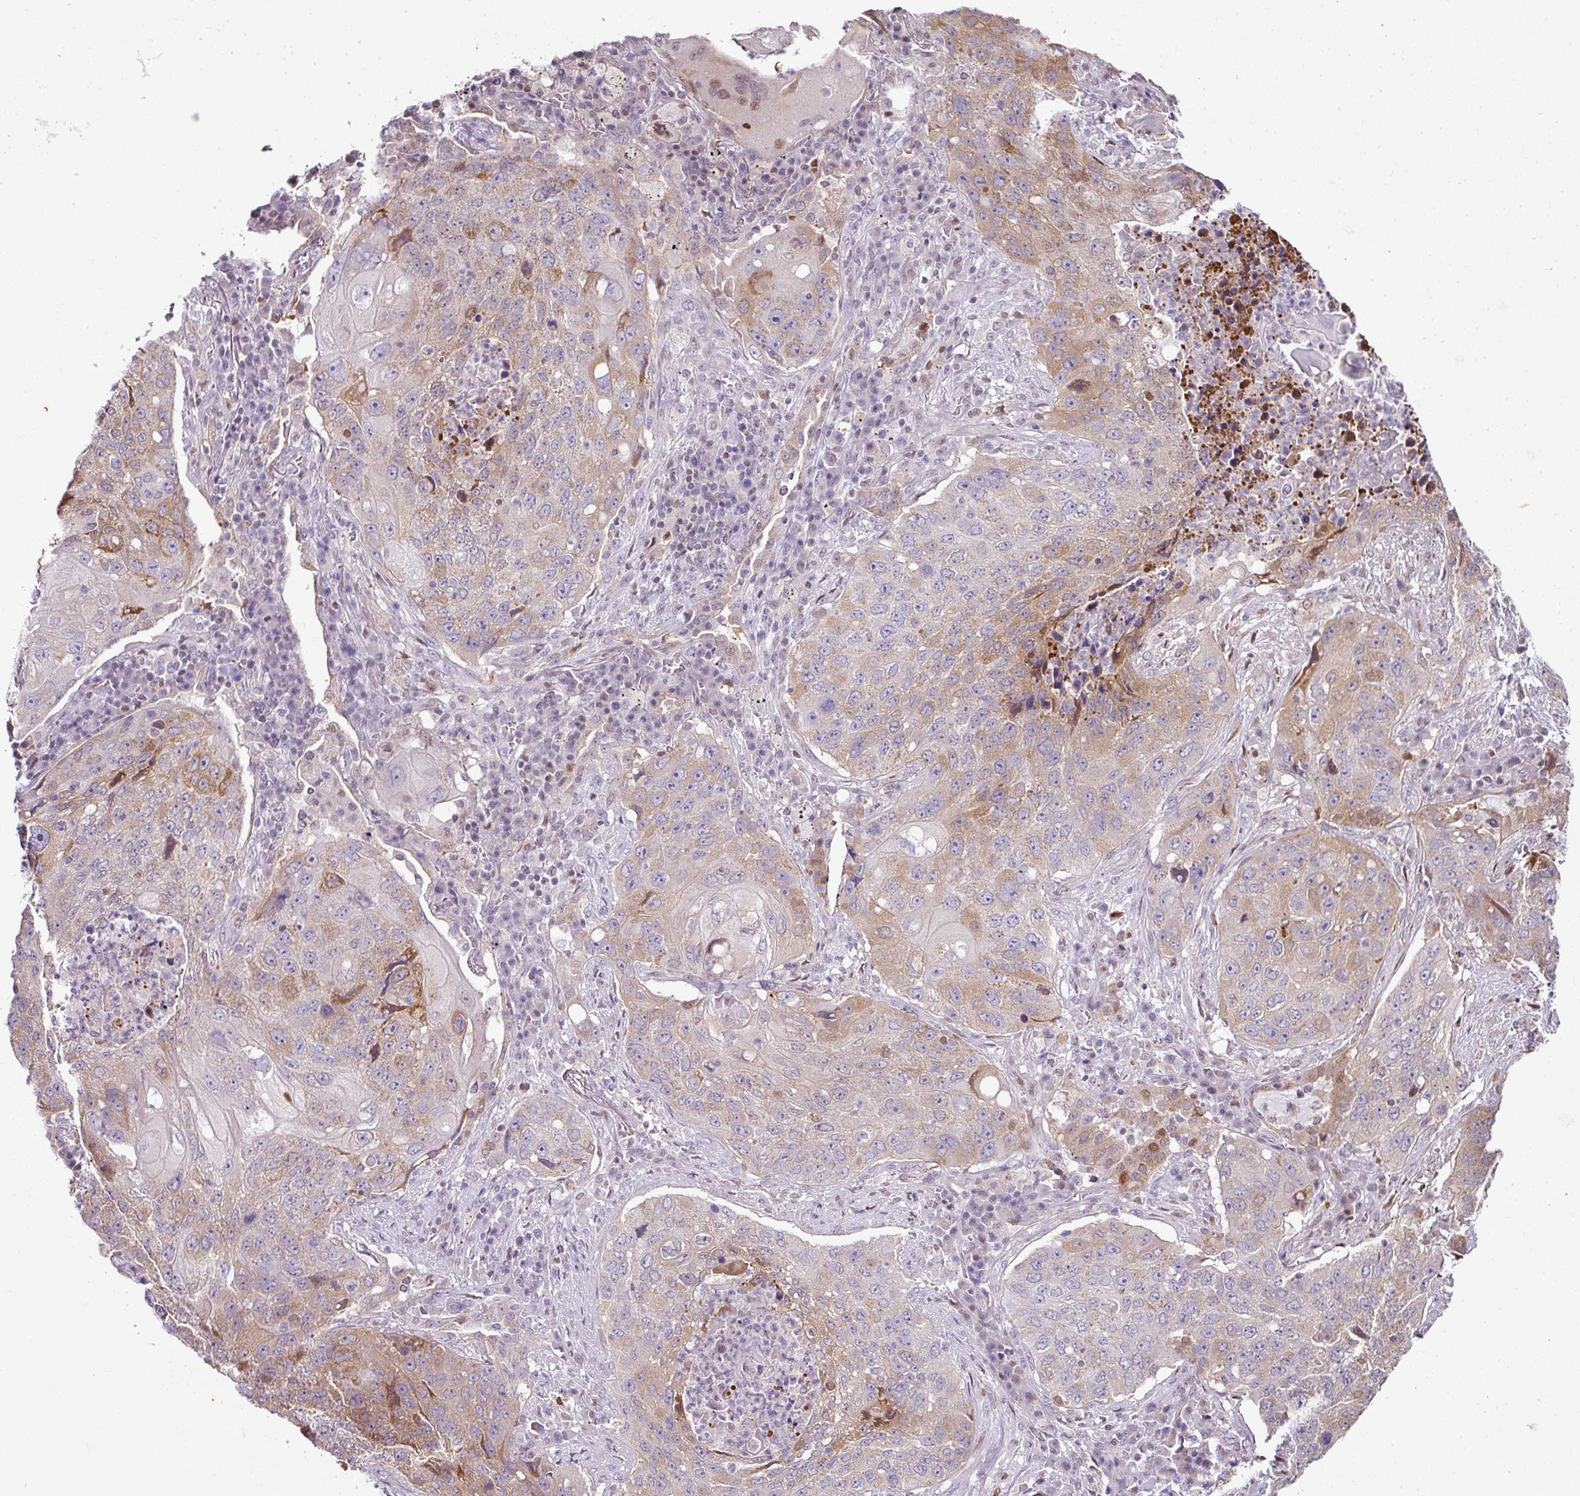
{"staining": {"intensity": "moderate", "quantity": "25%-75%", "location": "cytoplasmic/membranous"}, "tissue": "lung cancer", "cell_type": "Tumor cells", "image_type": "cancer", "snomed": [{"axis": "morphology", "description": "Squamous cell carcinoma, NOS"}, {"axis": "topography", "description": "Lung"}], "caption": "IHC staining of lung cancer, which exhibits medium levels of moderate cytoplasmic/membranous expression in about 25%-75% of tumor cells indicating moderate cytoplasmic/membranous protein expression. The staining was performed using DAB (3,3'-diaminobenzidine) (brown) for protein detection and nuclei were counterstained in hematoxylin (blue).", "gene": "ANKRD18A", "patient": {"sex": "female", "age": 63}}